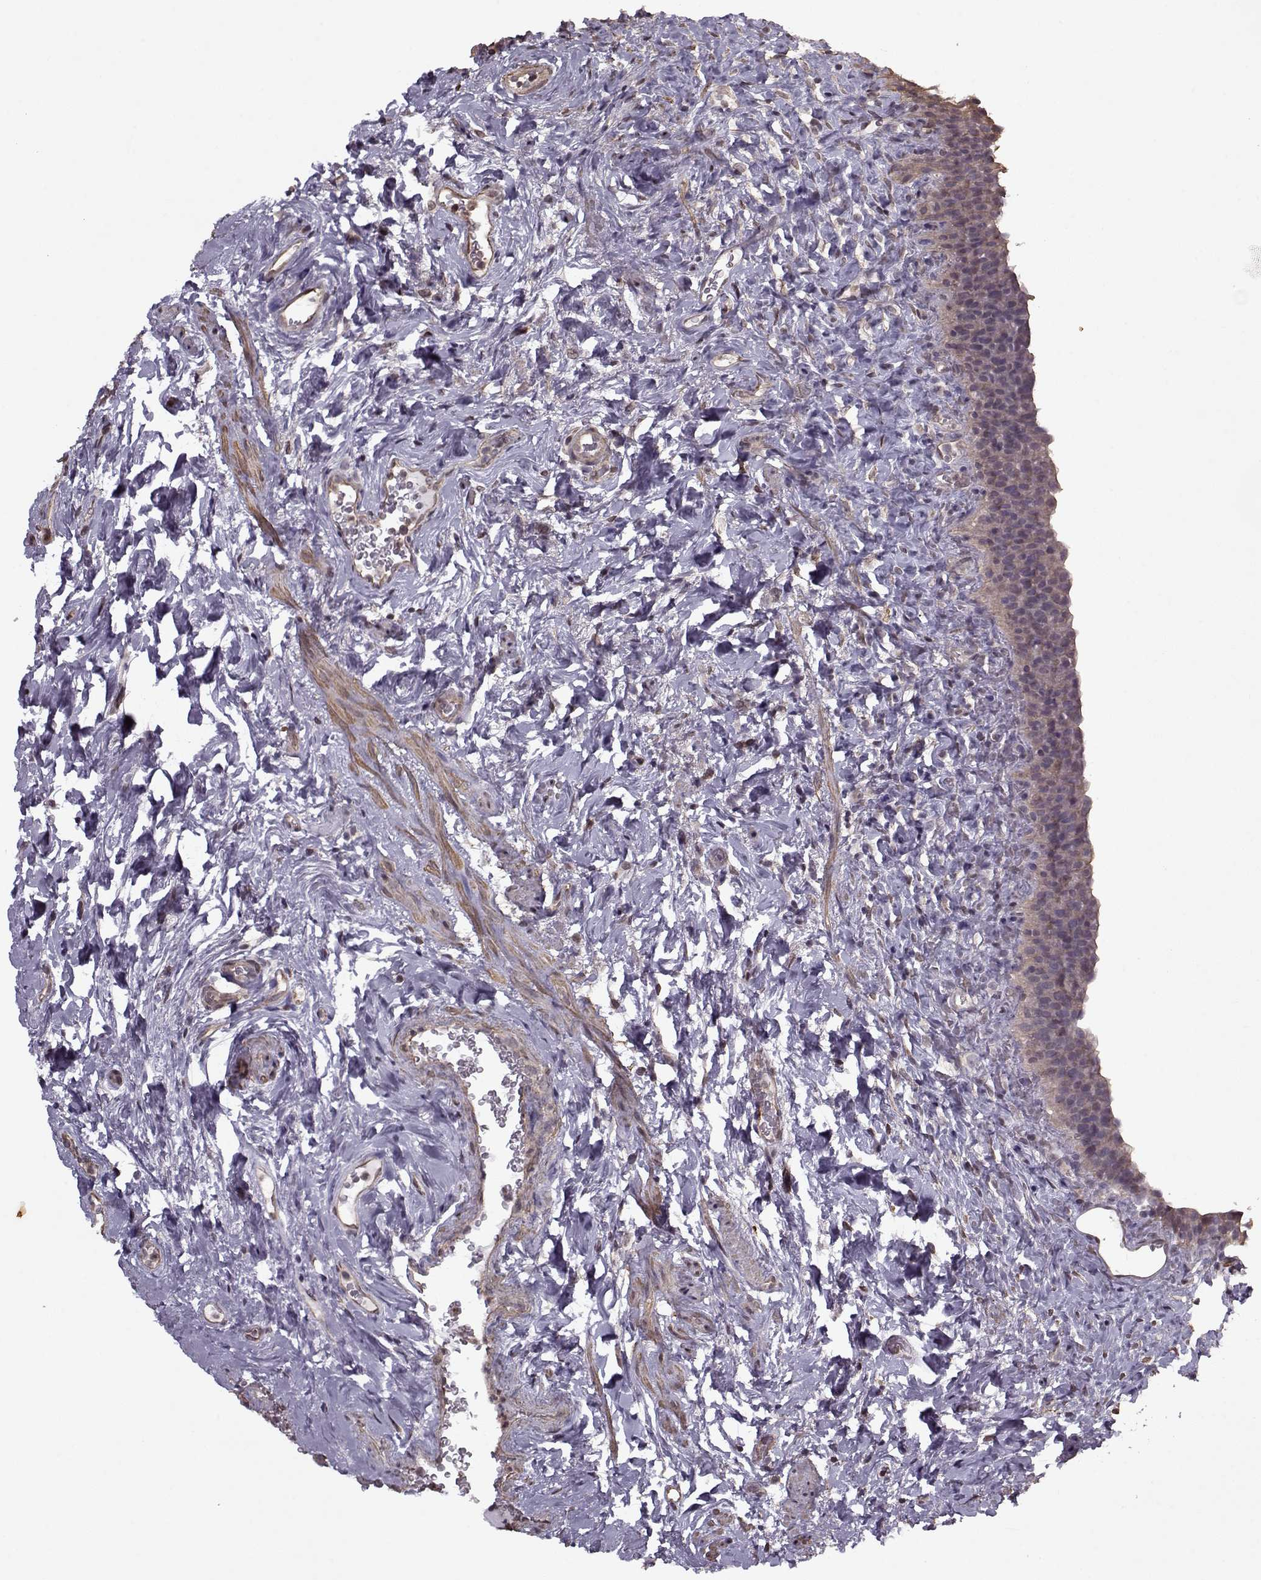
{"staining": {"intensity": "moderate", "quantity": ">75%", "location": "cytoplasmic/membranous"}, "tissue": "urinary bladder", "cell_type": "Urothelial cells", "image_type": "normal", "snomed": [{"axis": "morphology", "description": "Normal tissue, NOS"}, {"axis": "topography", "description": "Urinary bladder"}], "caption": "Urinary bladder stained with immunohistochemistry reveals moderate cytoplasmic/membranous positivity in approximately >75% of urothelial cells. Using DAB (3,3'-diaminobenzidine) (brown) and hematoxylin (blue) stains, captured at high magnification using brightfield microscopy.", "gene": "KRT9", "patient": {"sex": "male", "age": 76}}